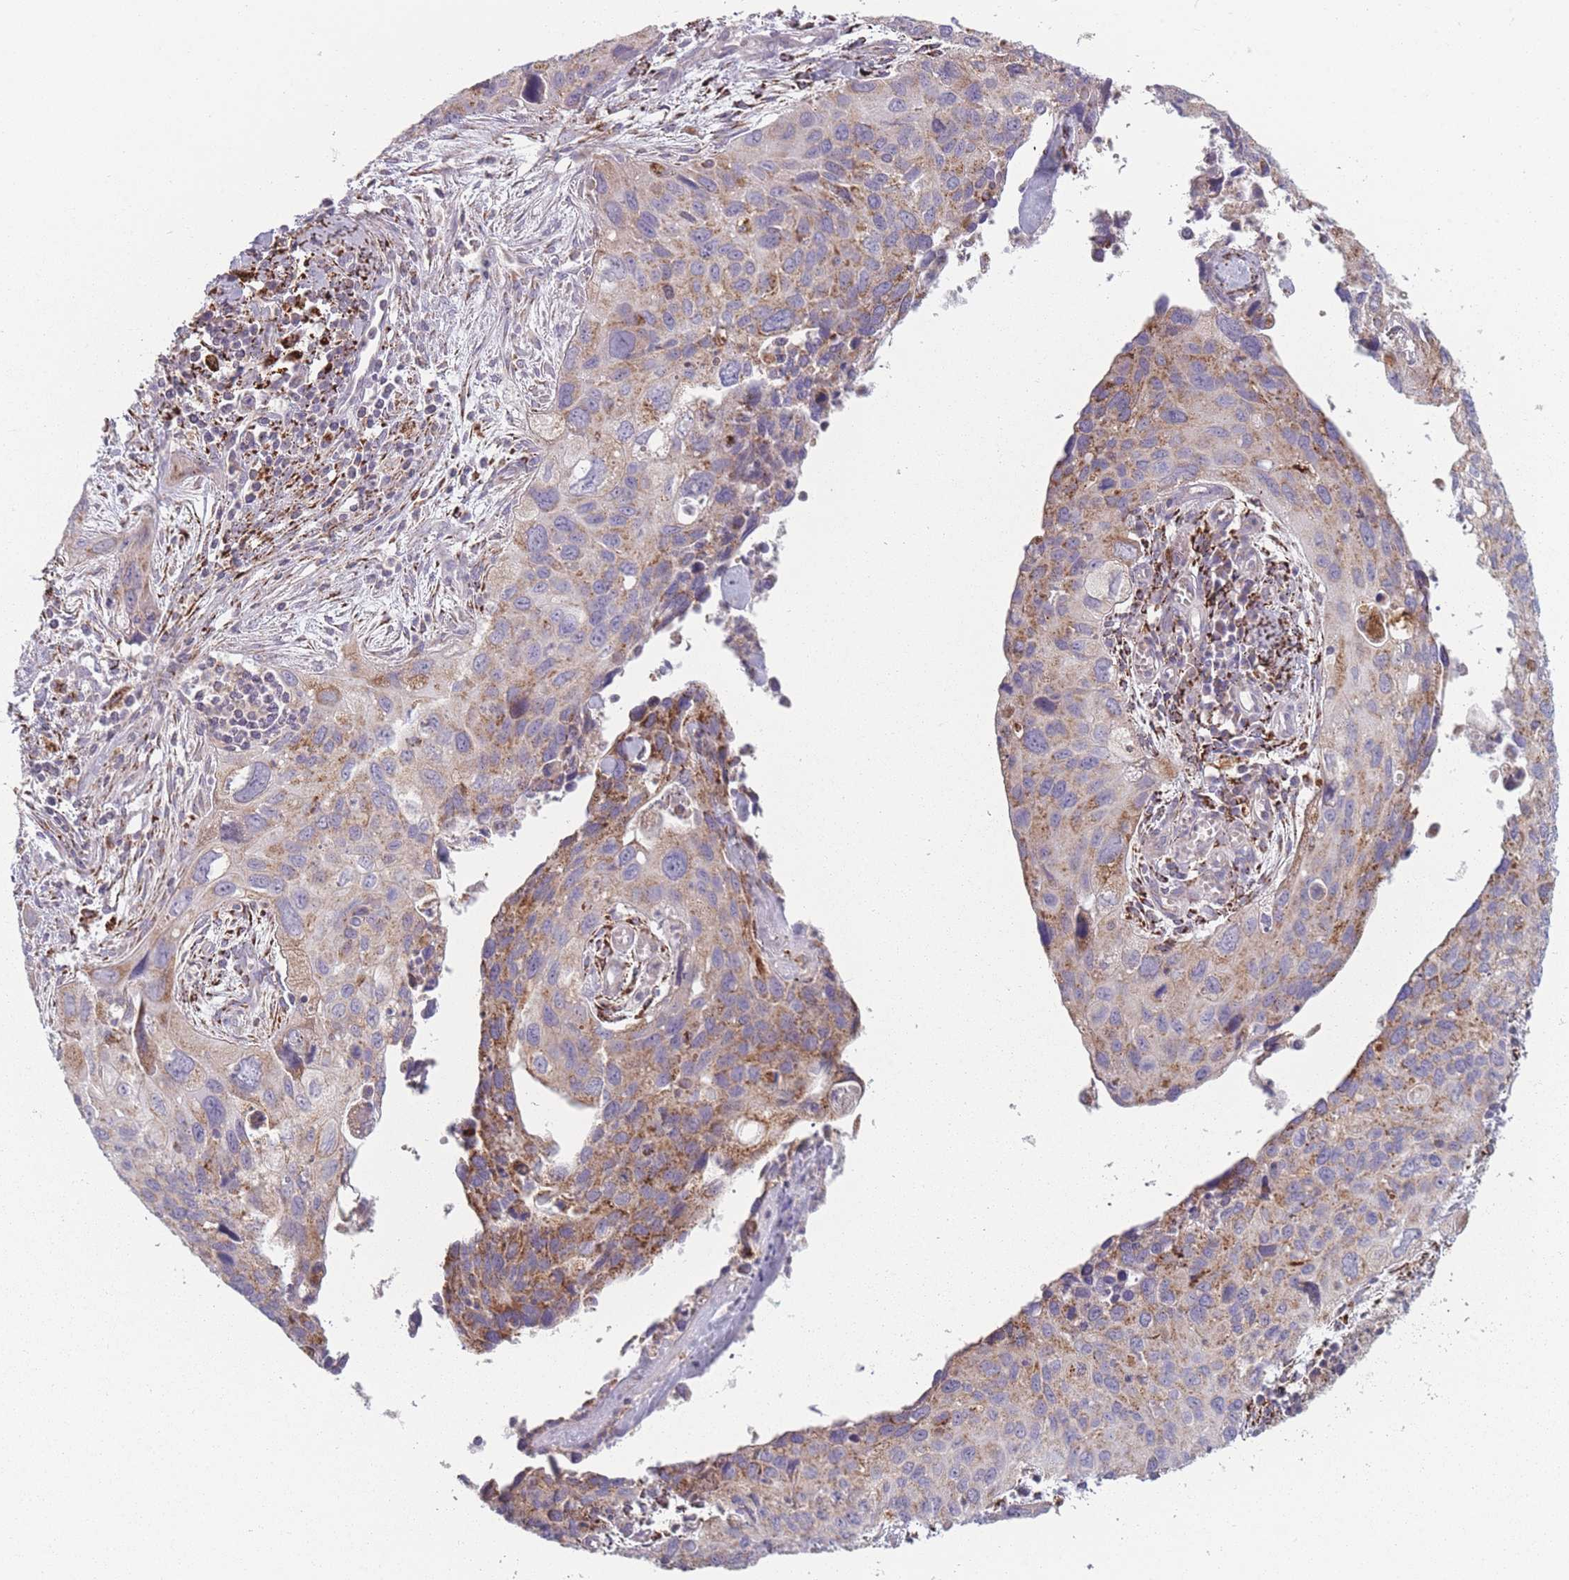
{"staining": {"intensity": "moderate", "quantity": "25%-75%", "location": "cytoplasmic/membranous"}, "tissue": "cervical cancer", "cell_type": "Tumor cells", "image_type": "cancer", "snomed": [{"axis": "morphology", "description": "Squamous cell carcinoma, NOS"}, {"axis": "topography", "description": "Cervix"}], "caption": "Moderate cytoplasmic/membranous protein positivity is present in approximately 25%-75% of tumor cells in cervical cancer (squamous cell carcinoma). Using DAB (3,3'-diaminobenzidine) (brown) and hematoxylin (blue) stains, captured at high magnification using brightfield microscopy.", "gene": "PEX11B", "patient": {"sex": "female", "age": 55}}